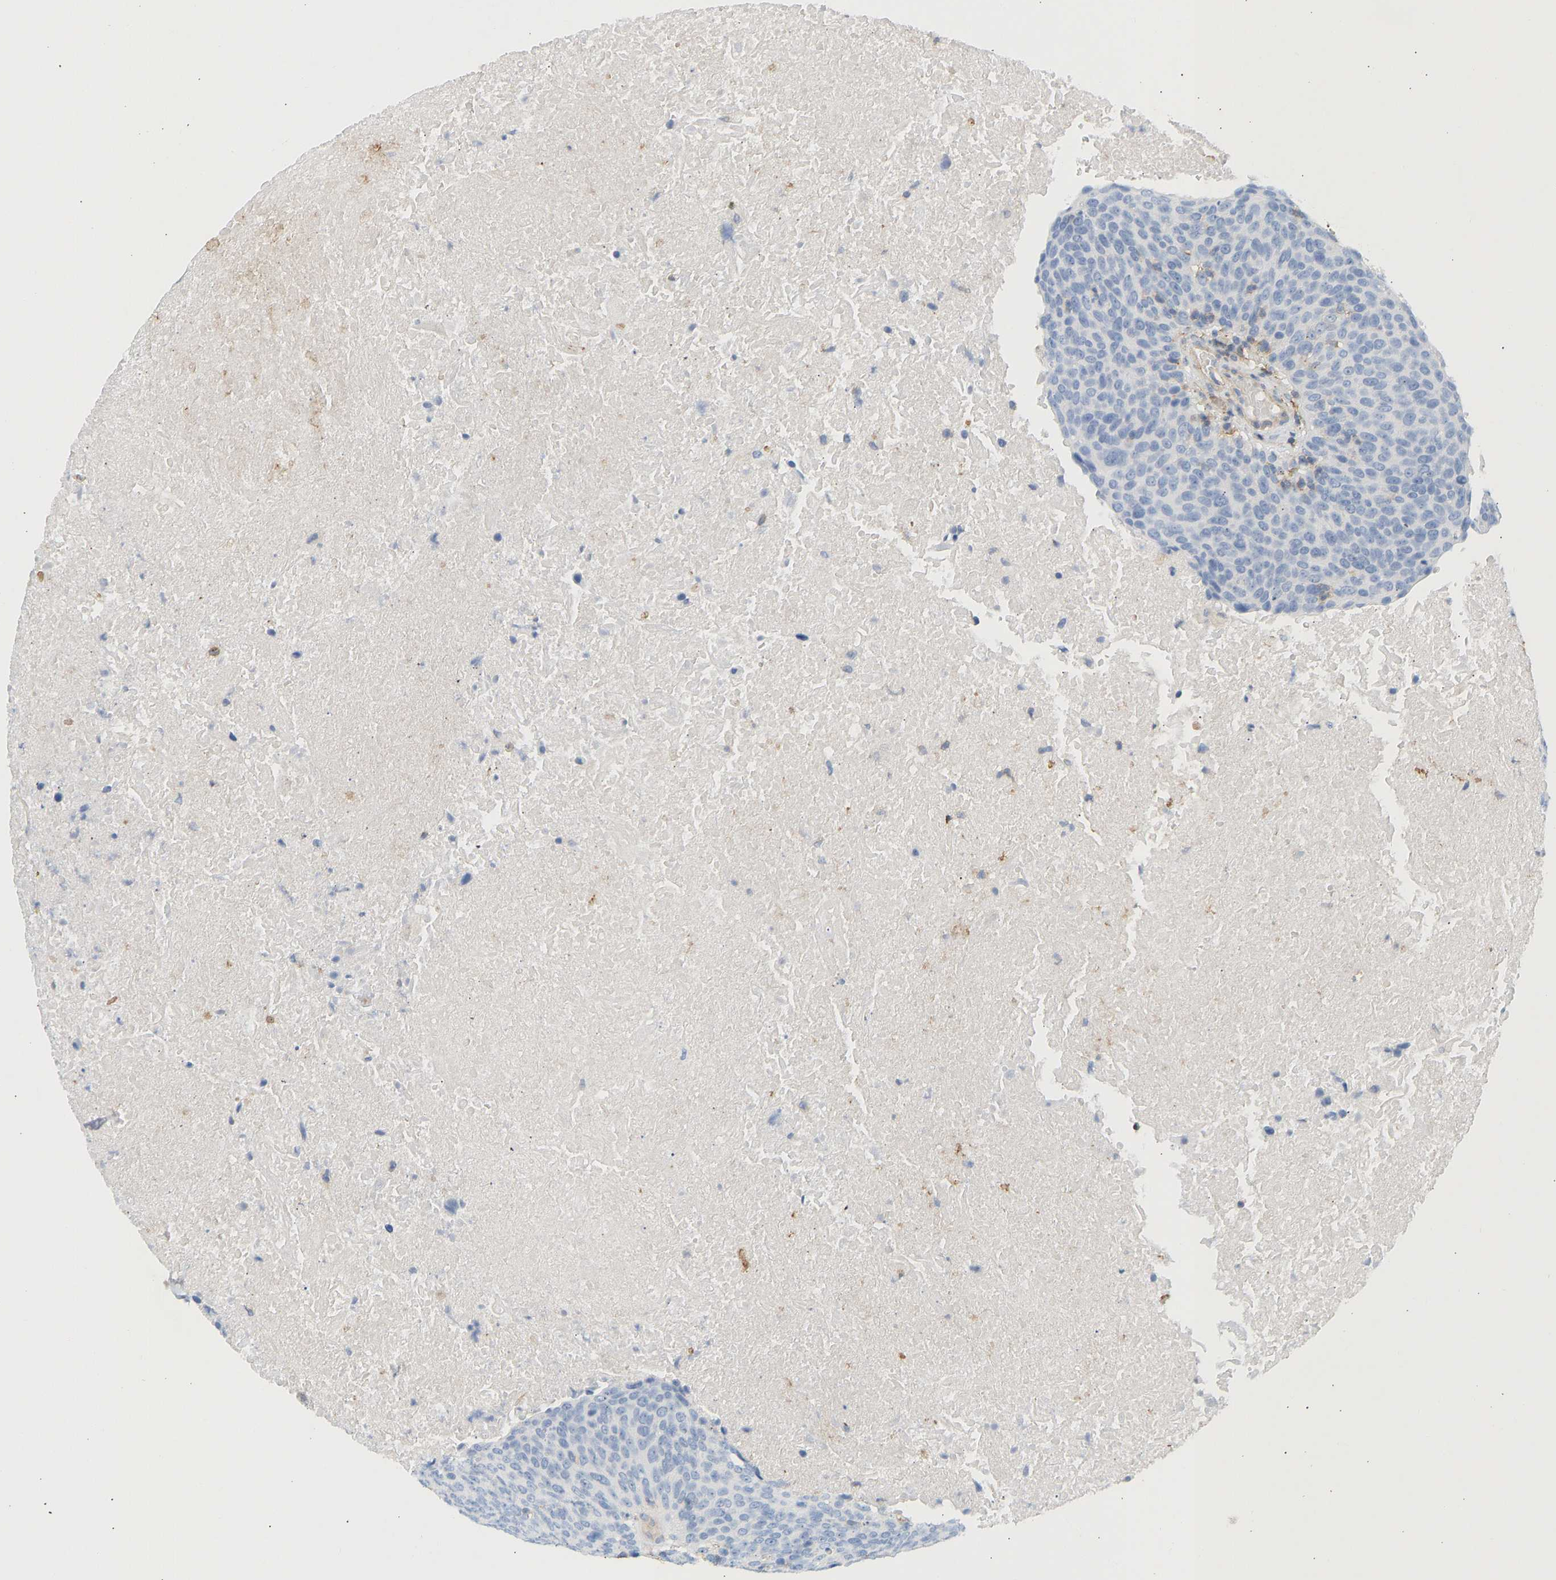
{"staining": {"intensity": "negative", "quantity": "none", "location": "none"}, "tissue": "head and neck cancer", "cell_type": "Tumor cells", "image_type": "cancer", "snomed": [{"axis": "morphology", "description": "Squamous cell carcinoma, NOS"}, {"axis": "morphology", "description": "Squamous cell carcinoma, metastatic, NOS"}, {"axis": "topography", "description": "Lymph node"}, {"axis": "topography", "description": "Head-Neck"}], "caption": "Immunohistochemical staining of human squamous cell carcinoma (head and neck) exhibits no significant expression in tumor cells.", "gene": "BVES", "patient": {"sex": "male", "age": 62}}